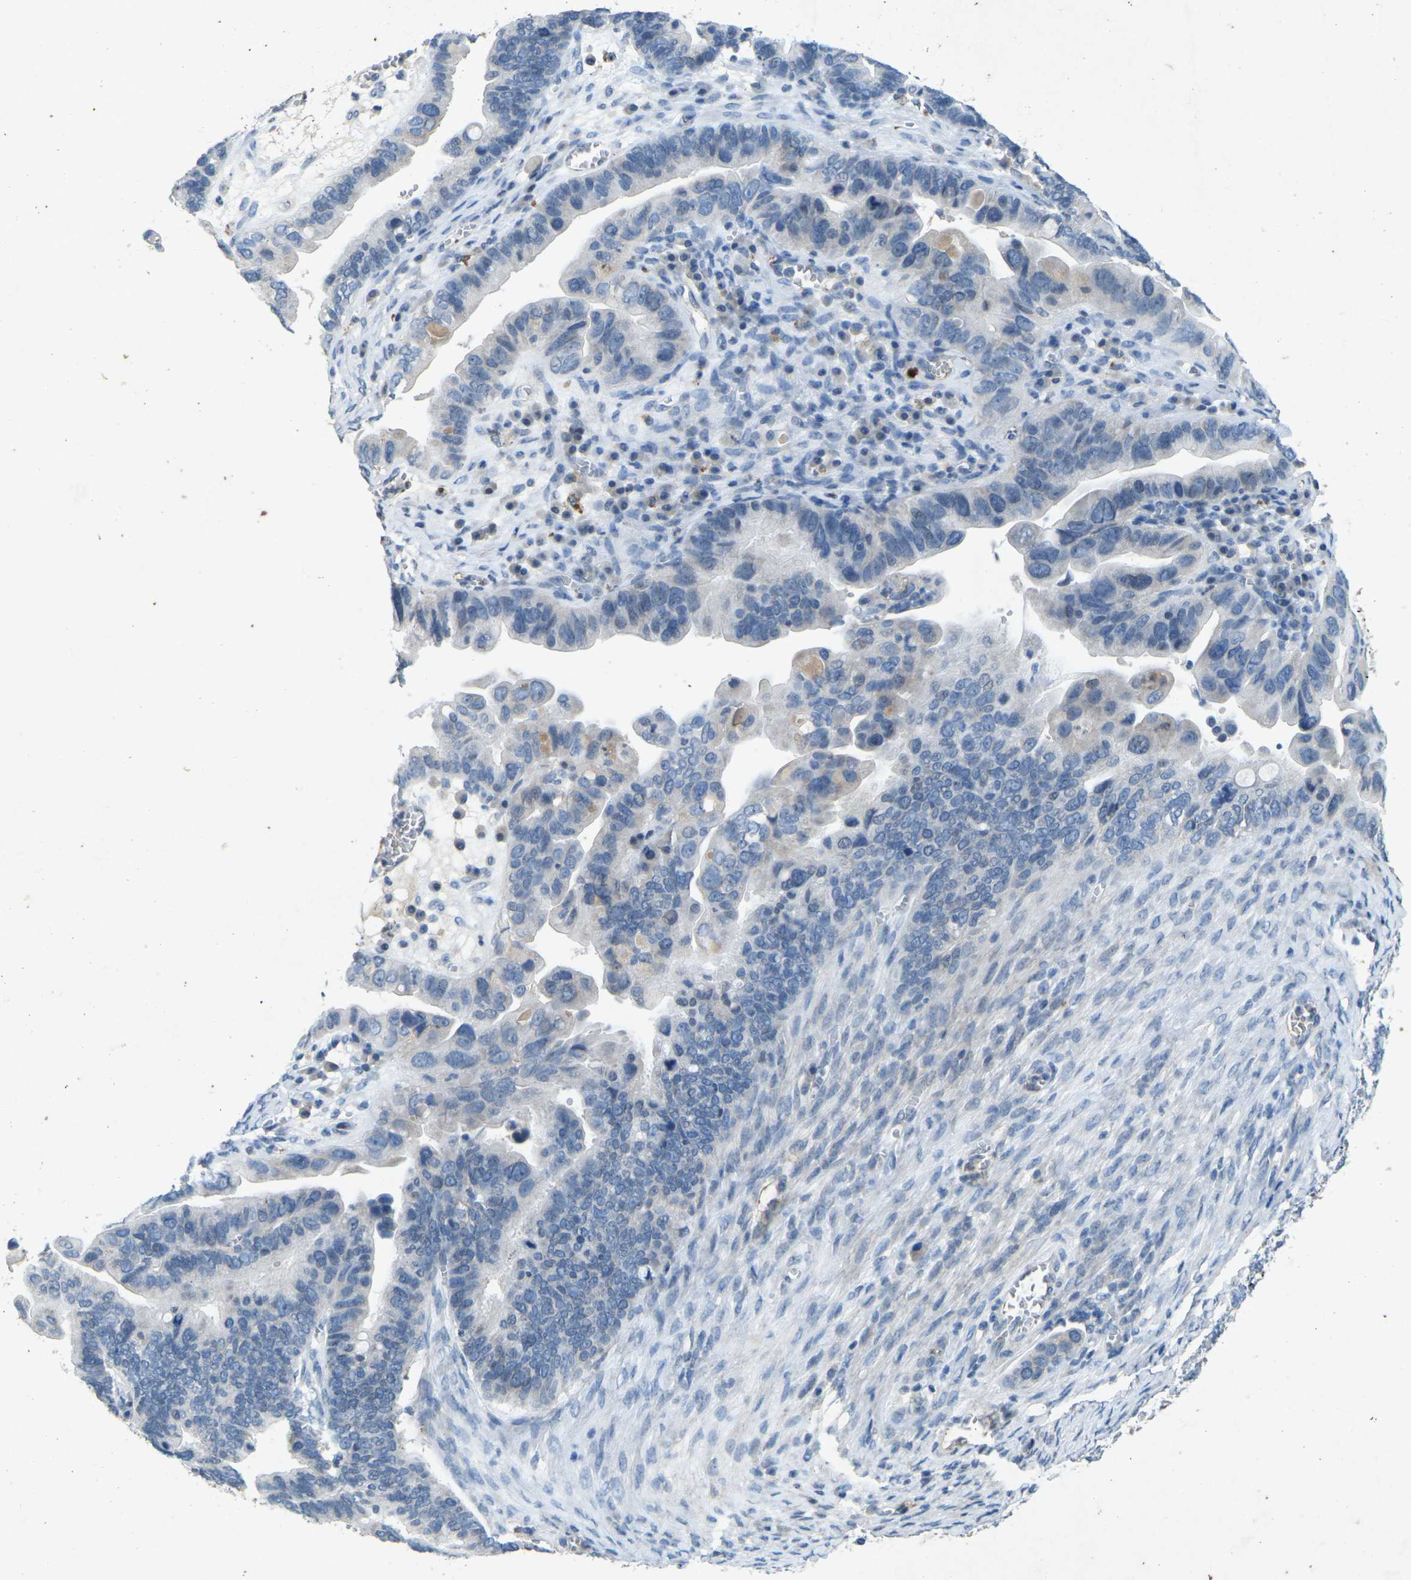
{"staining": {"intensity": "negative", "quantity": "none", "location": "none"}, "tissue": "ovarian cancer", "cell_type": "Tumor cells", "image_type": "cancer", "snomed": [{"axis": "morphology", "description": "Cystadenocarcinoma, serous, NOS"}, {"axis": "topography", "description": "Ovary"}], "caption": "Human ovarian cancer (serous cystadenocarcinoma) stained for a protein using immunohistochemistry reveals no staining in tumor cells.", "gene": "A1BG", "patient": {"sex": "female", "age": 56}}